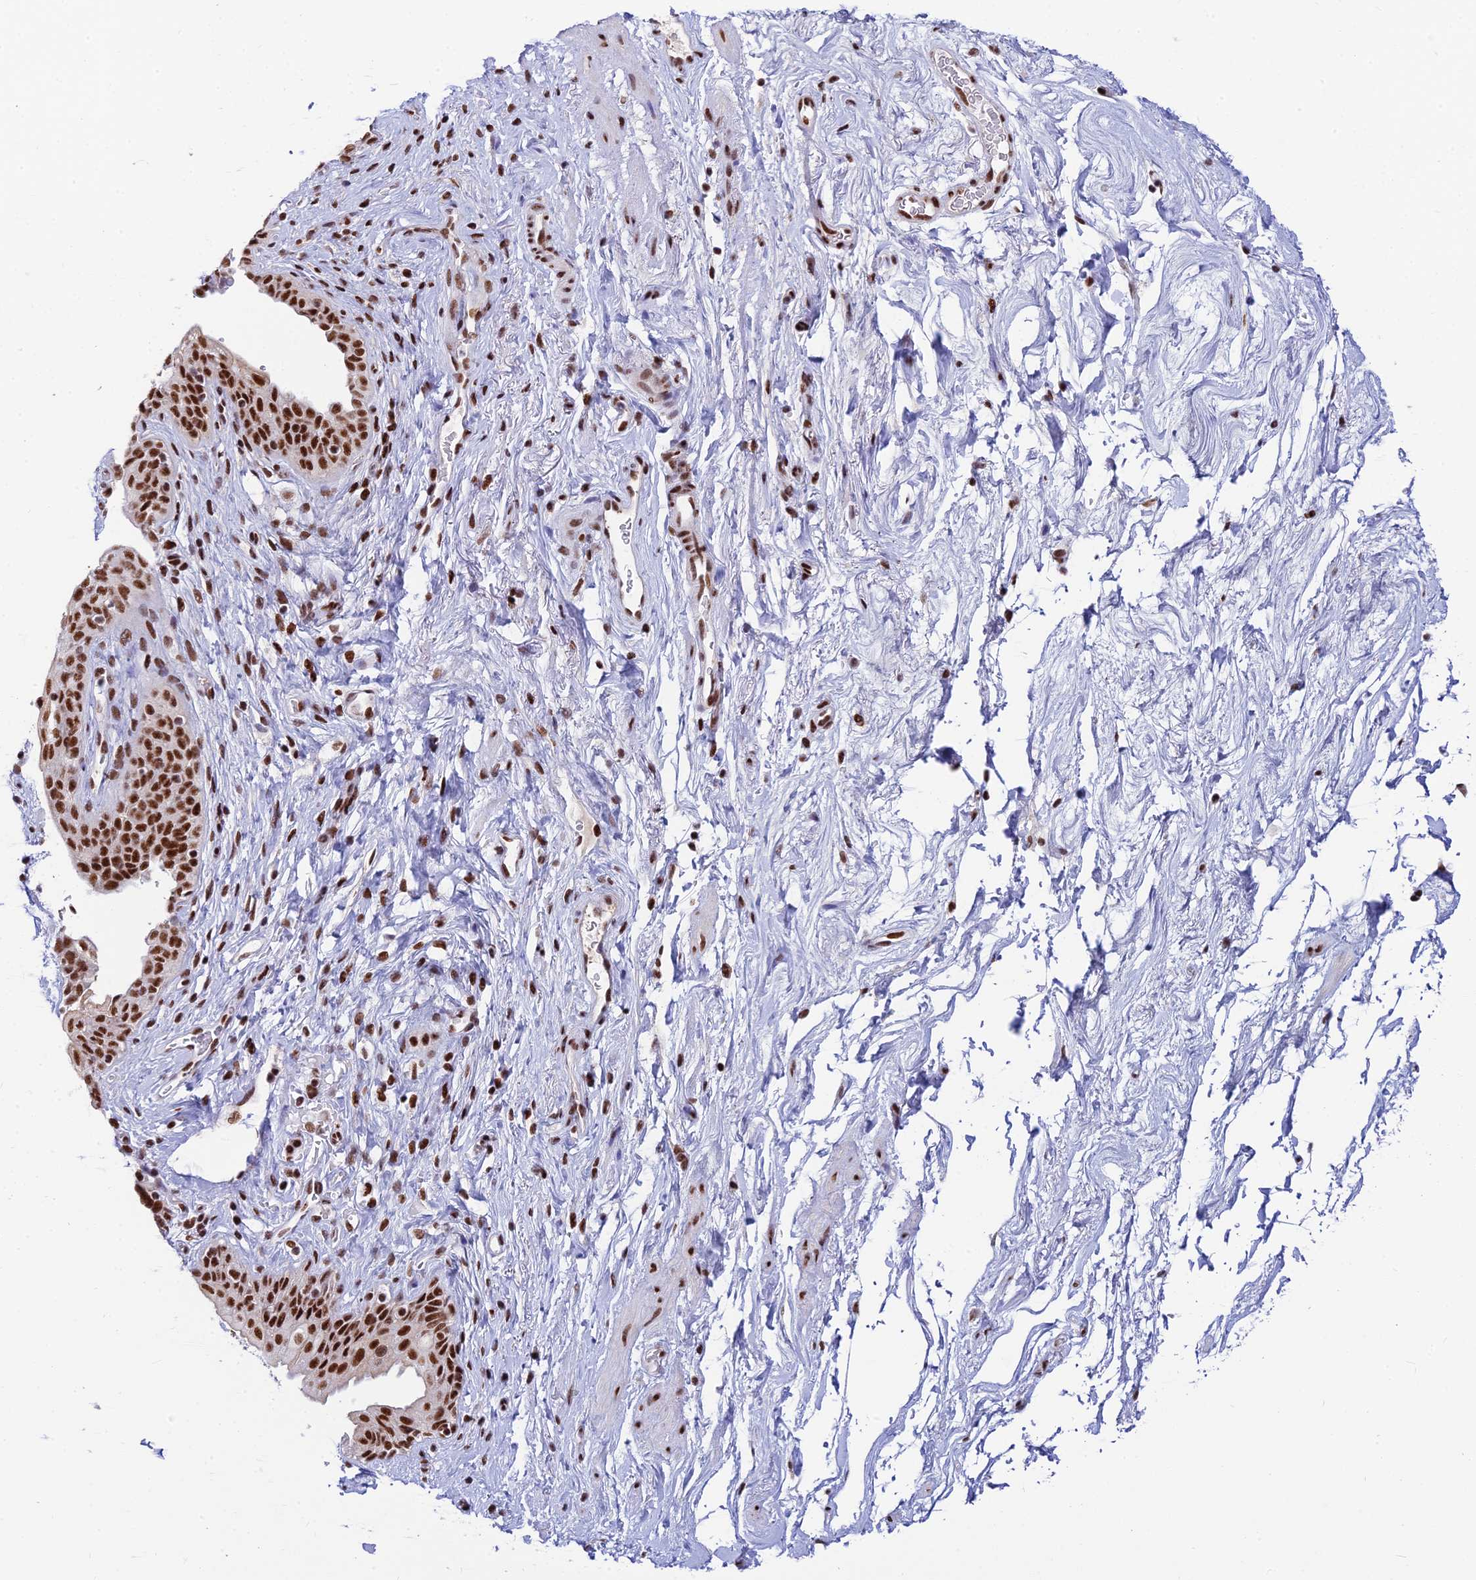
{"staining": {"intensity": "moderate", "quantity": ">75%", "location": "nuclear"}, "tissue": "smooth muscle", "cell_type": "Smooth muscle cells", "image_type": "normal", "snomed": [{"axis": "morphology", "description": "Normal tissue, NOS"}, {"axis": "topography", "description": "Smooth muscle"}, {"axis": "topography", "description": "Peripheral nerve tissue"}], "caption": "Immunohistochemistry photomicrograph of benign smooth muscle: human smooth muscle stained using immunohistochemistry (IHC) exhibits medium levels of moderate protein expression localized specifically in the nuclear of smooth muscle cells, appearing as a nuclear brown color.", "gene": "USP22", "patient": {"sex": "male", "age": 69}}